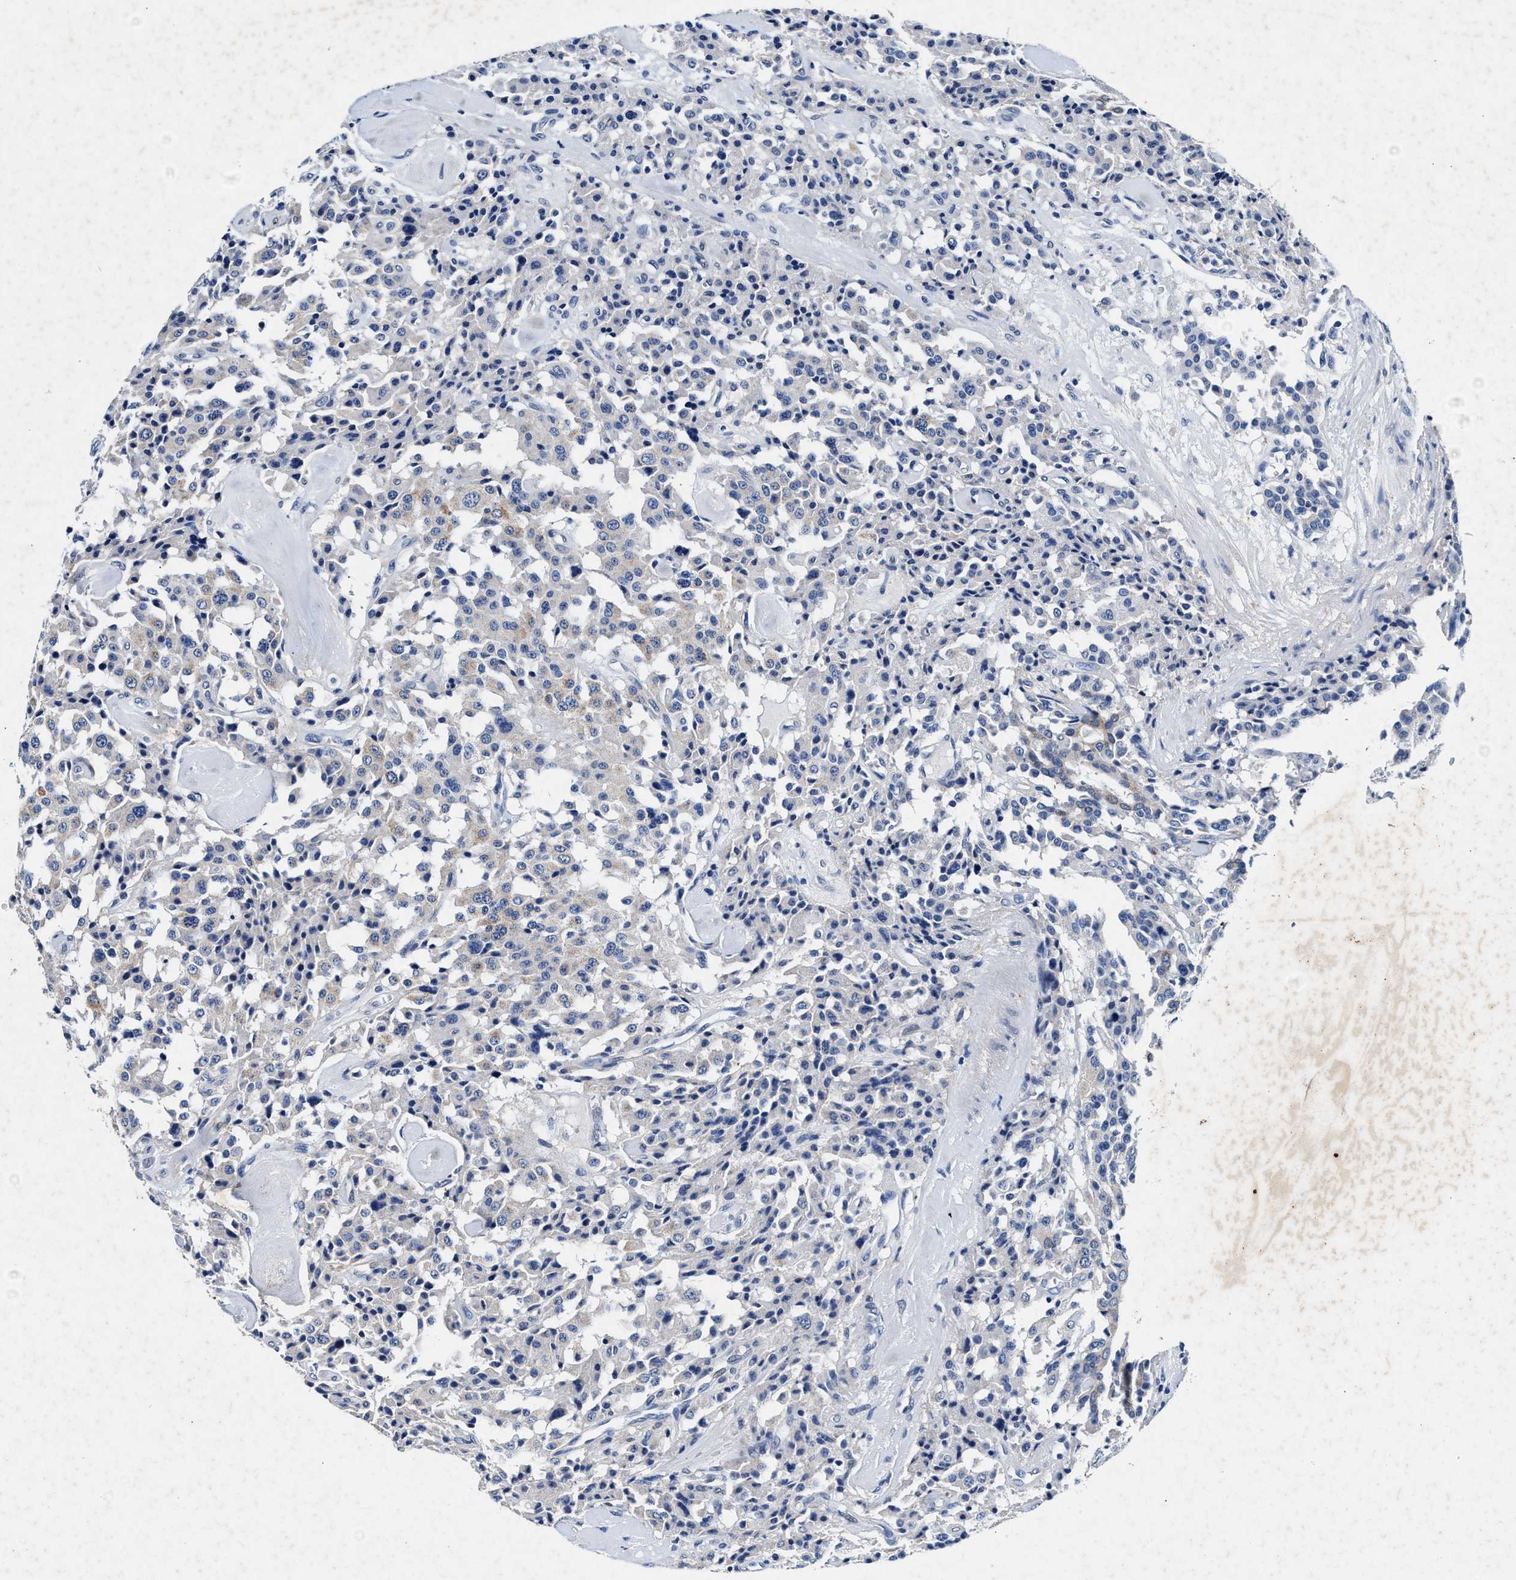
{"staining": {"intensity": "negative", "quantity": "none", "location": "none"}, "tissue": "carcinoid", "cell_type": "Tumor cells", "image_type": "cancer", "snomed": [{"axis": "morphology", "description": "Carcinoid, malignant, NOS"}, {"axis": "topography", "description": "Lung"}], "caption": "Immunohistochemistry photomicrograph of human carcinoid (malignant) stained for a protein (brown), which reveals no expression in tumor cells. (Immunohistochemistry, brightfield microscopy, high magnification).", "gene": "SLC8A1", "patient": {"sex": "male", "age": 30}}